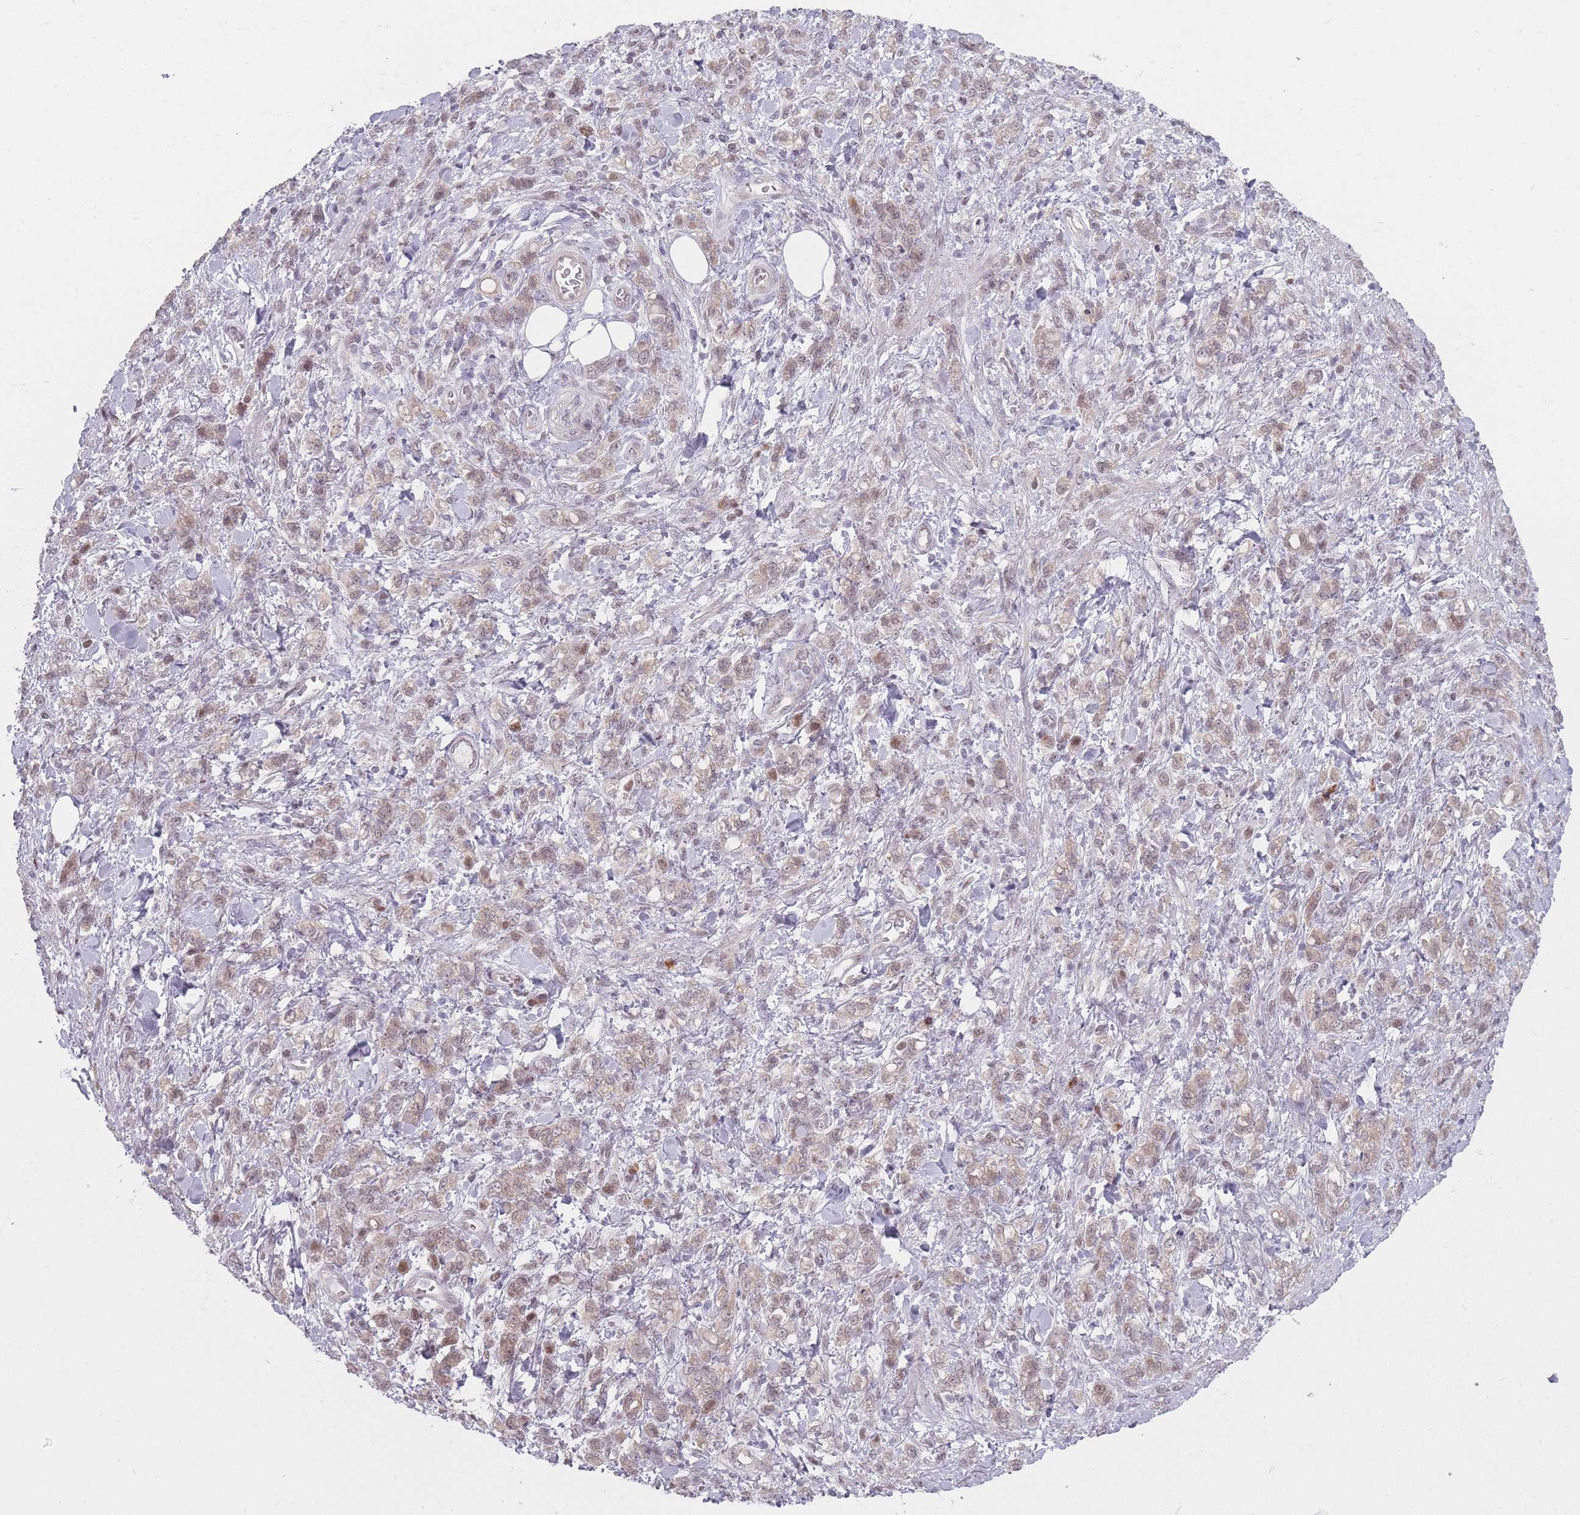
{"staining": {"intensity": "weak", "quantity": "25%-75%", "location": "cytoplasmic/membranous,nuclear"}, "tissue": "stomach cancer", "cell_type": "Tumor cells", "image_type": "cancer", "snomed": [{"axis": "morphology", "description": "Adenocarcinoma, NOS"}, {"axis": "topography", "description": "Stomach"}], "caption": "This is an image of immunohistochemistry staining of stomach adenocarcinoma, which shows weak expression in the cytoplasmic/membranous and nuclear of tumor cells.", "gene": "SH3BGRL2", "patient": {"sex": "male", "age": 77}}